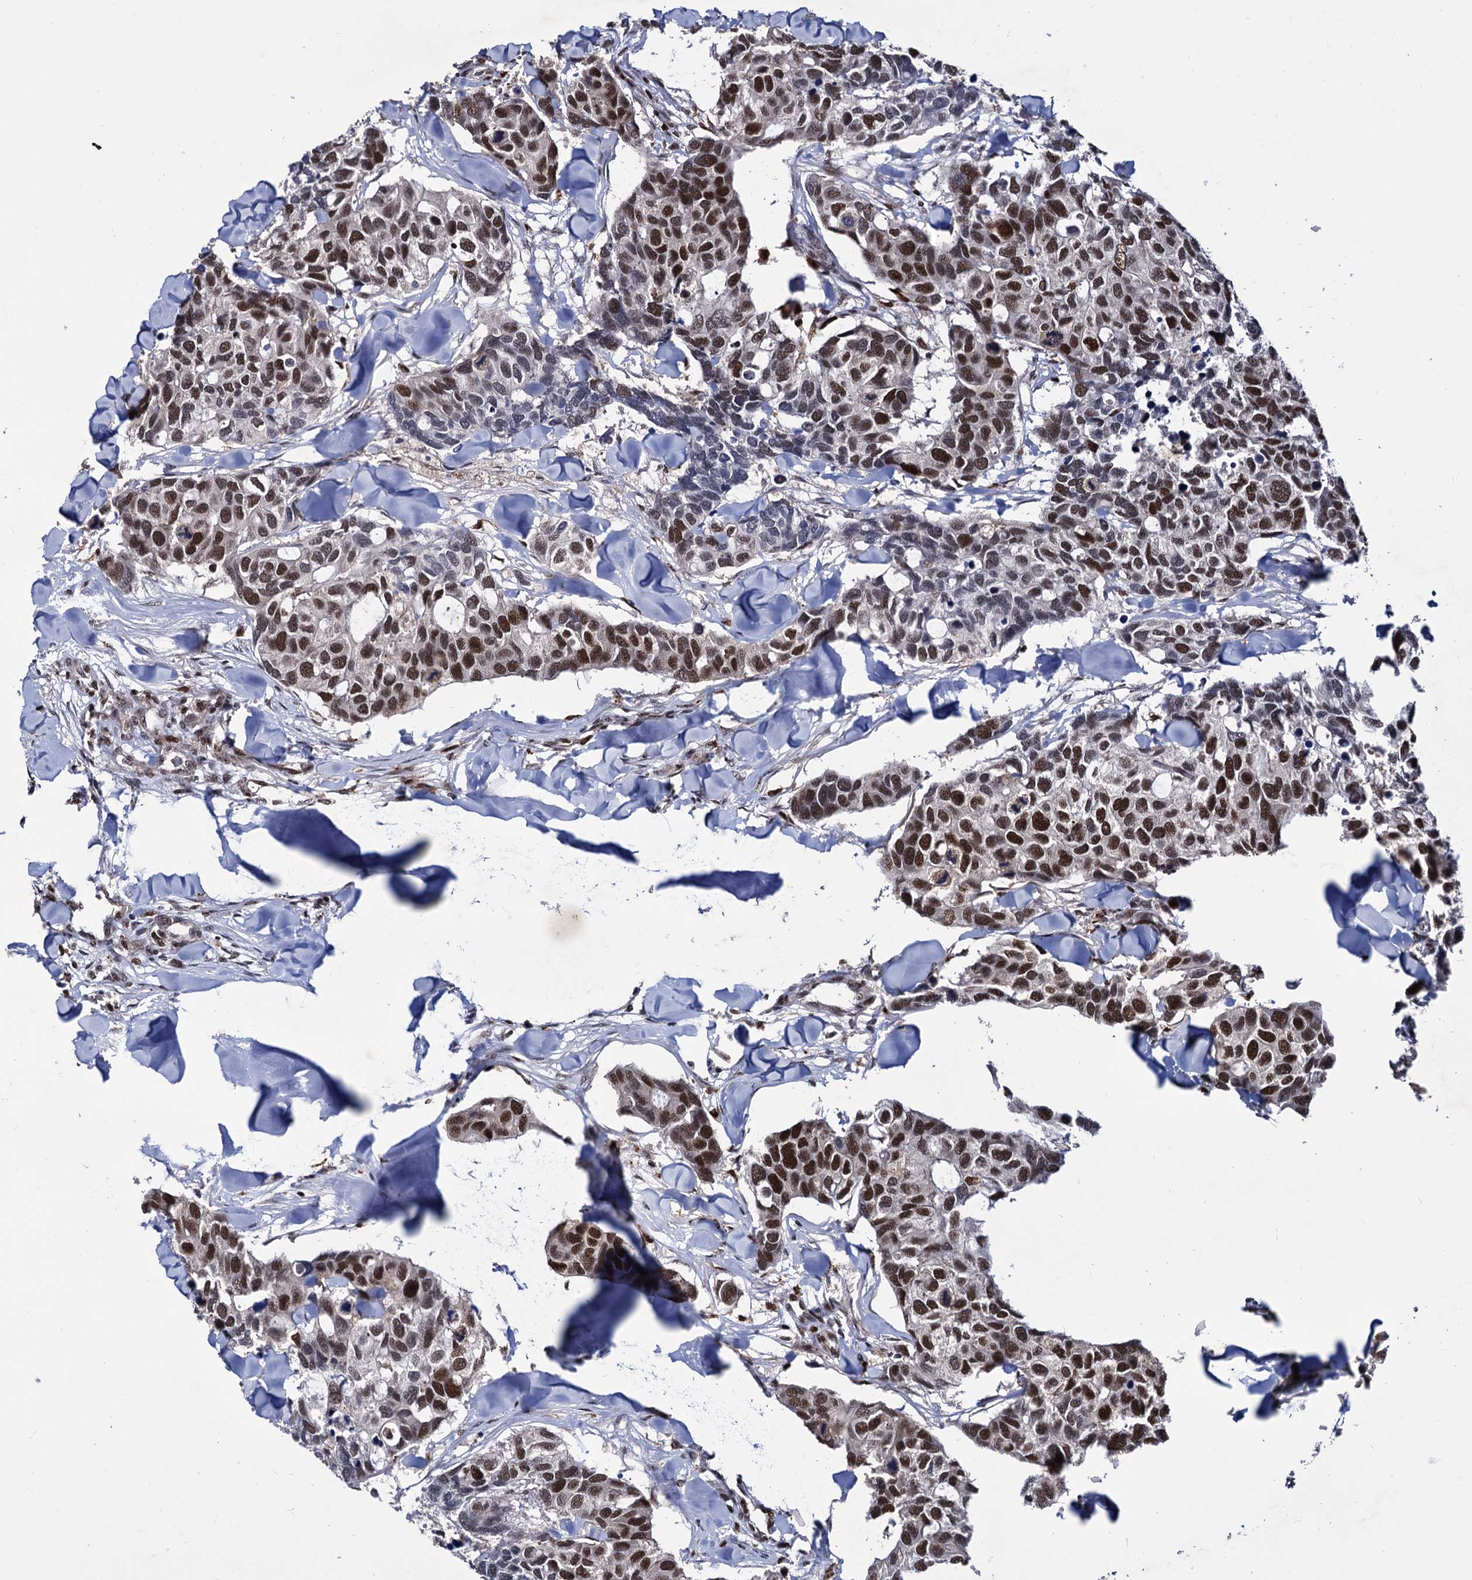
{"staining": {"intensity": "moderate", "quantity": ">75%", "location": "nuclear"}, "tissue": "breast cancer", "cell_type": "Tumor cells", "image_type": "cancer", "snomed": [{"axis": "morphology", "description": "Duct carcinoma"}, {"axis": "topography", "description": "Breast"}], "caption": "Tumor cells reveal medium levels of moderate nuclear expression in about >75% of cells in invasive ductal carcinoma (breast).", "gene": "RNASEH2B", "patient": {"sex": "female", "age": 83}}